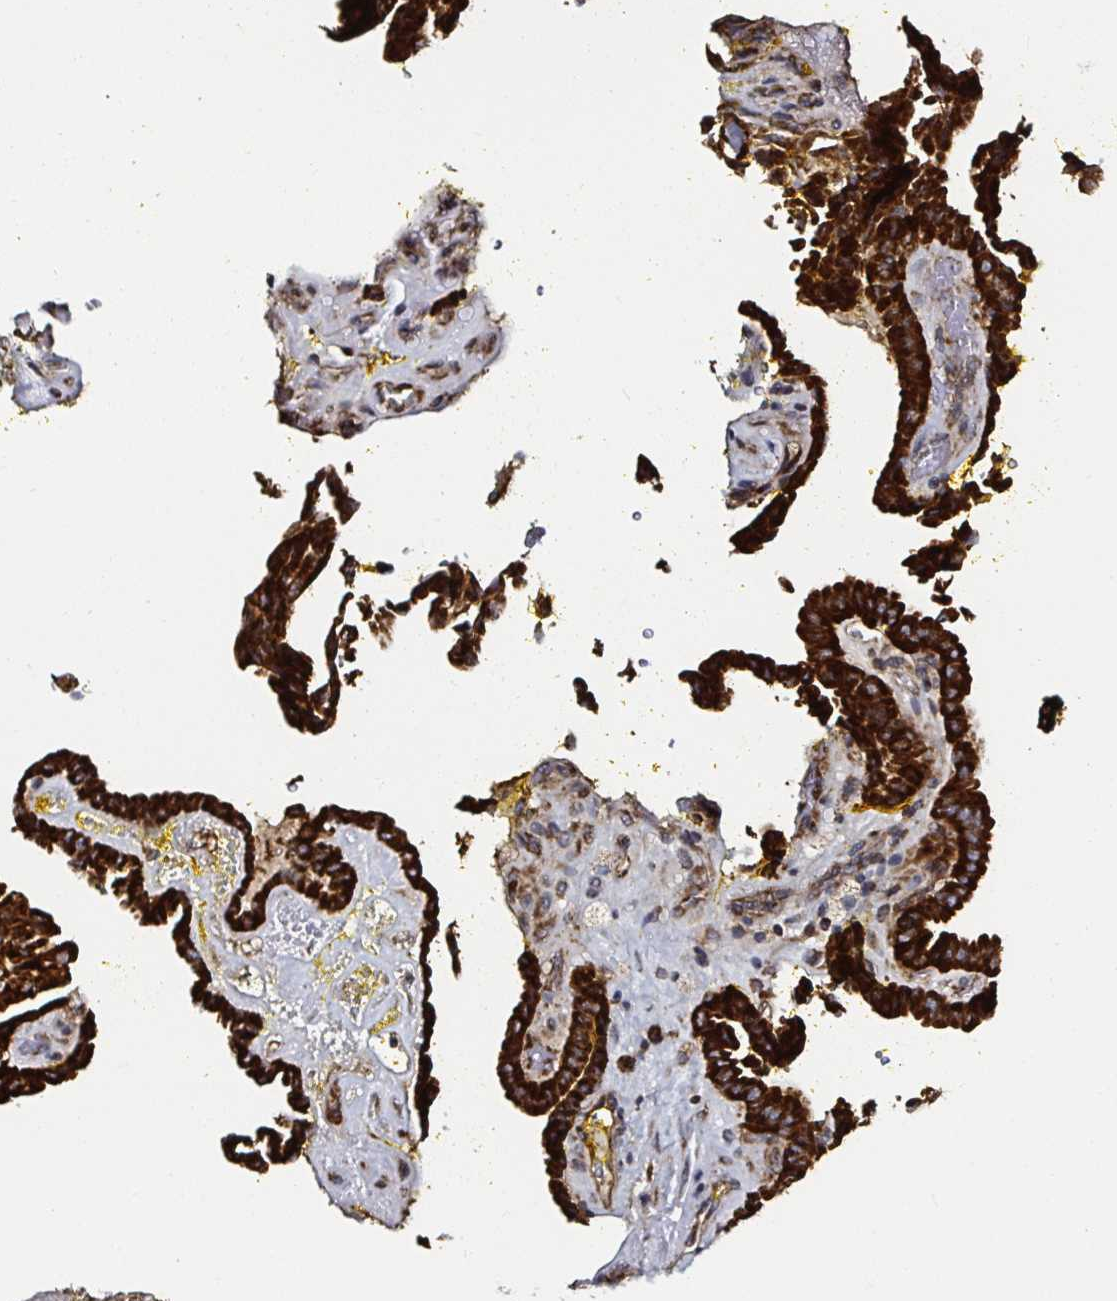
{"staining": {"intensity": "strong", "quantity": ">75%", "location": "cytoplasmic/membranous"}, "tissue": "thyroid cancer", "cell_type": "Tumor cells", "image_type": "cancer", "snomed": [{"axis": "morphology", "description": "Papillary adenocarcinoma, NOS"}, {"axis": "topography", "description": "Thyroid gland"}], "caption": "A photomicrograph showing strong cytoplasmic/membranous expression in approximately >75% of tumor cells in thyroid papillary adenocarcinoma, as visualized by brown immunohistochemical staining.", "gene": "ATAD3B", "patient": {"sex": "male", "age": 87}}